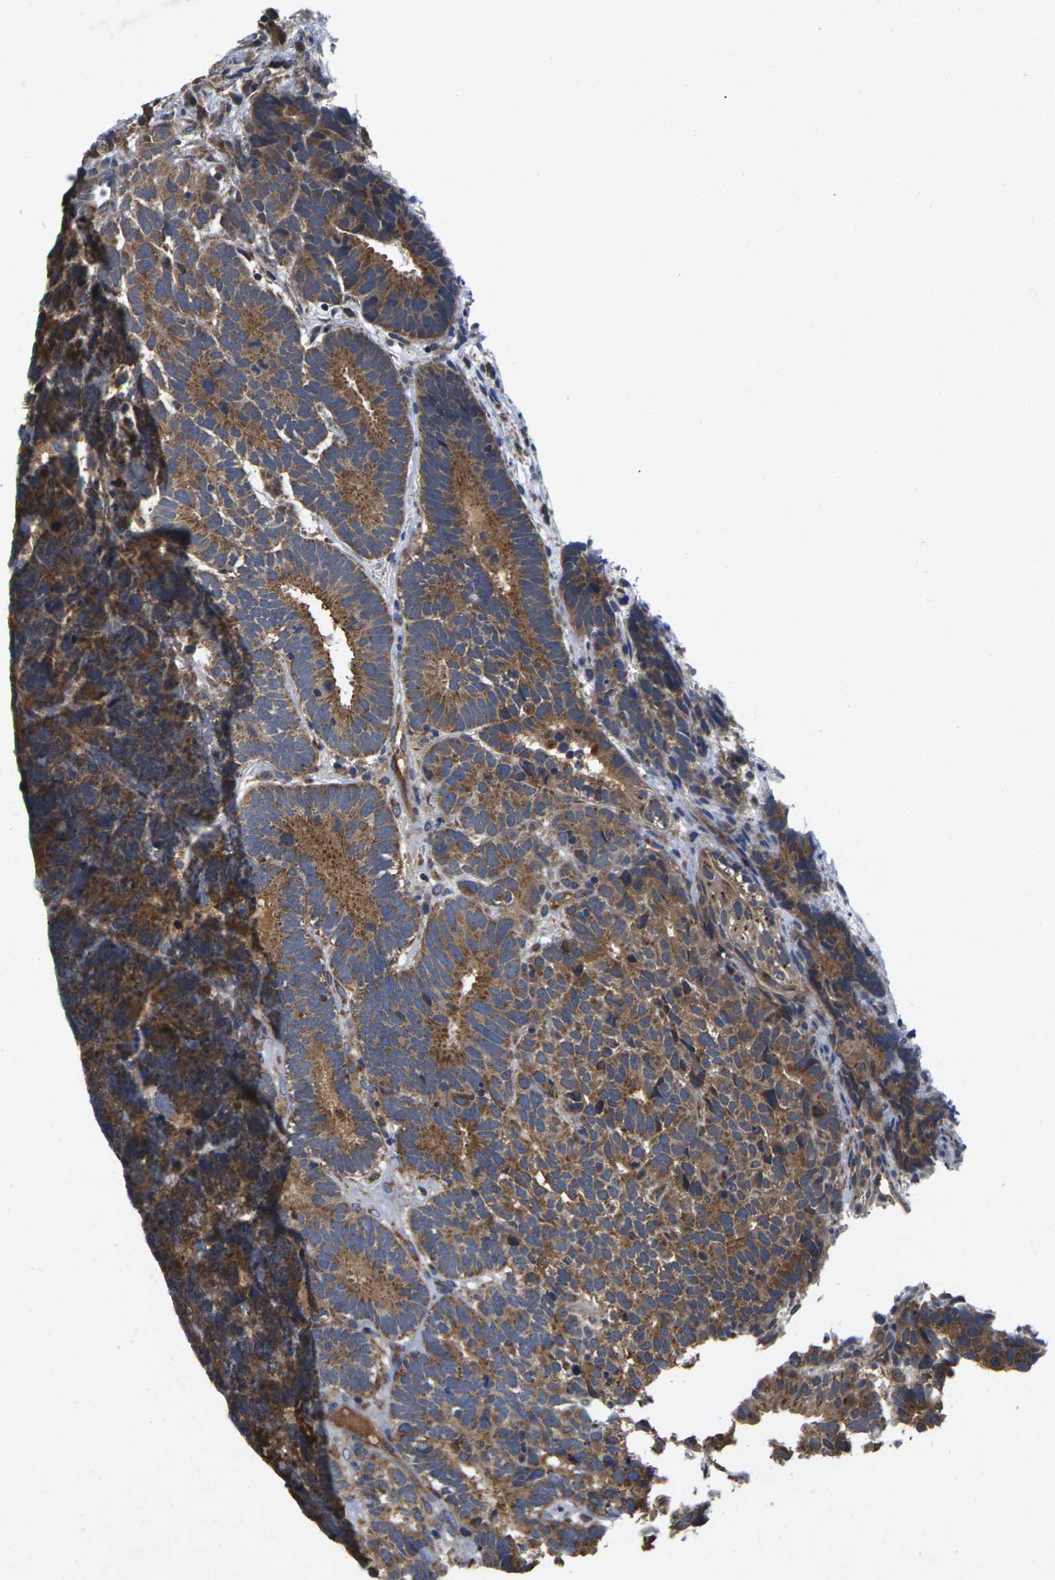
{"staining": {"intensity": "moderate", "quantity": ">75%", "location": "cytoplasmic/membranous"}, "tissue": "testis cancer", "cell_type": "Tumor cells", "image_type": "cancer", "snomed": [{"axis": "morphology", "description": "Carcinoma, Embryonal, NOS"}, {"axis": "topography", "description": "Testis"}], "caption": "Human testis cancer stained for a protein (brown) displays moderate cytoplasmic/membranous positive staining in about >75% of tumor cells.", "gene": "KIF1B", "patient": {"sex": "male", "age": 26}}